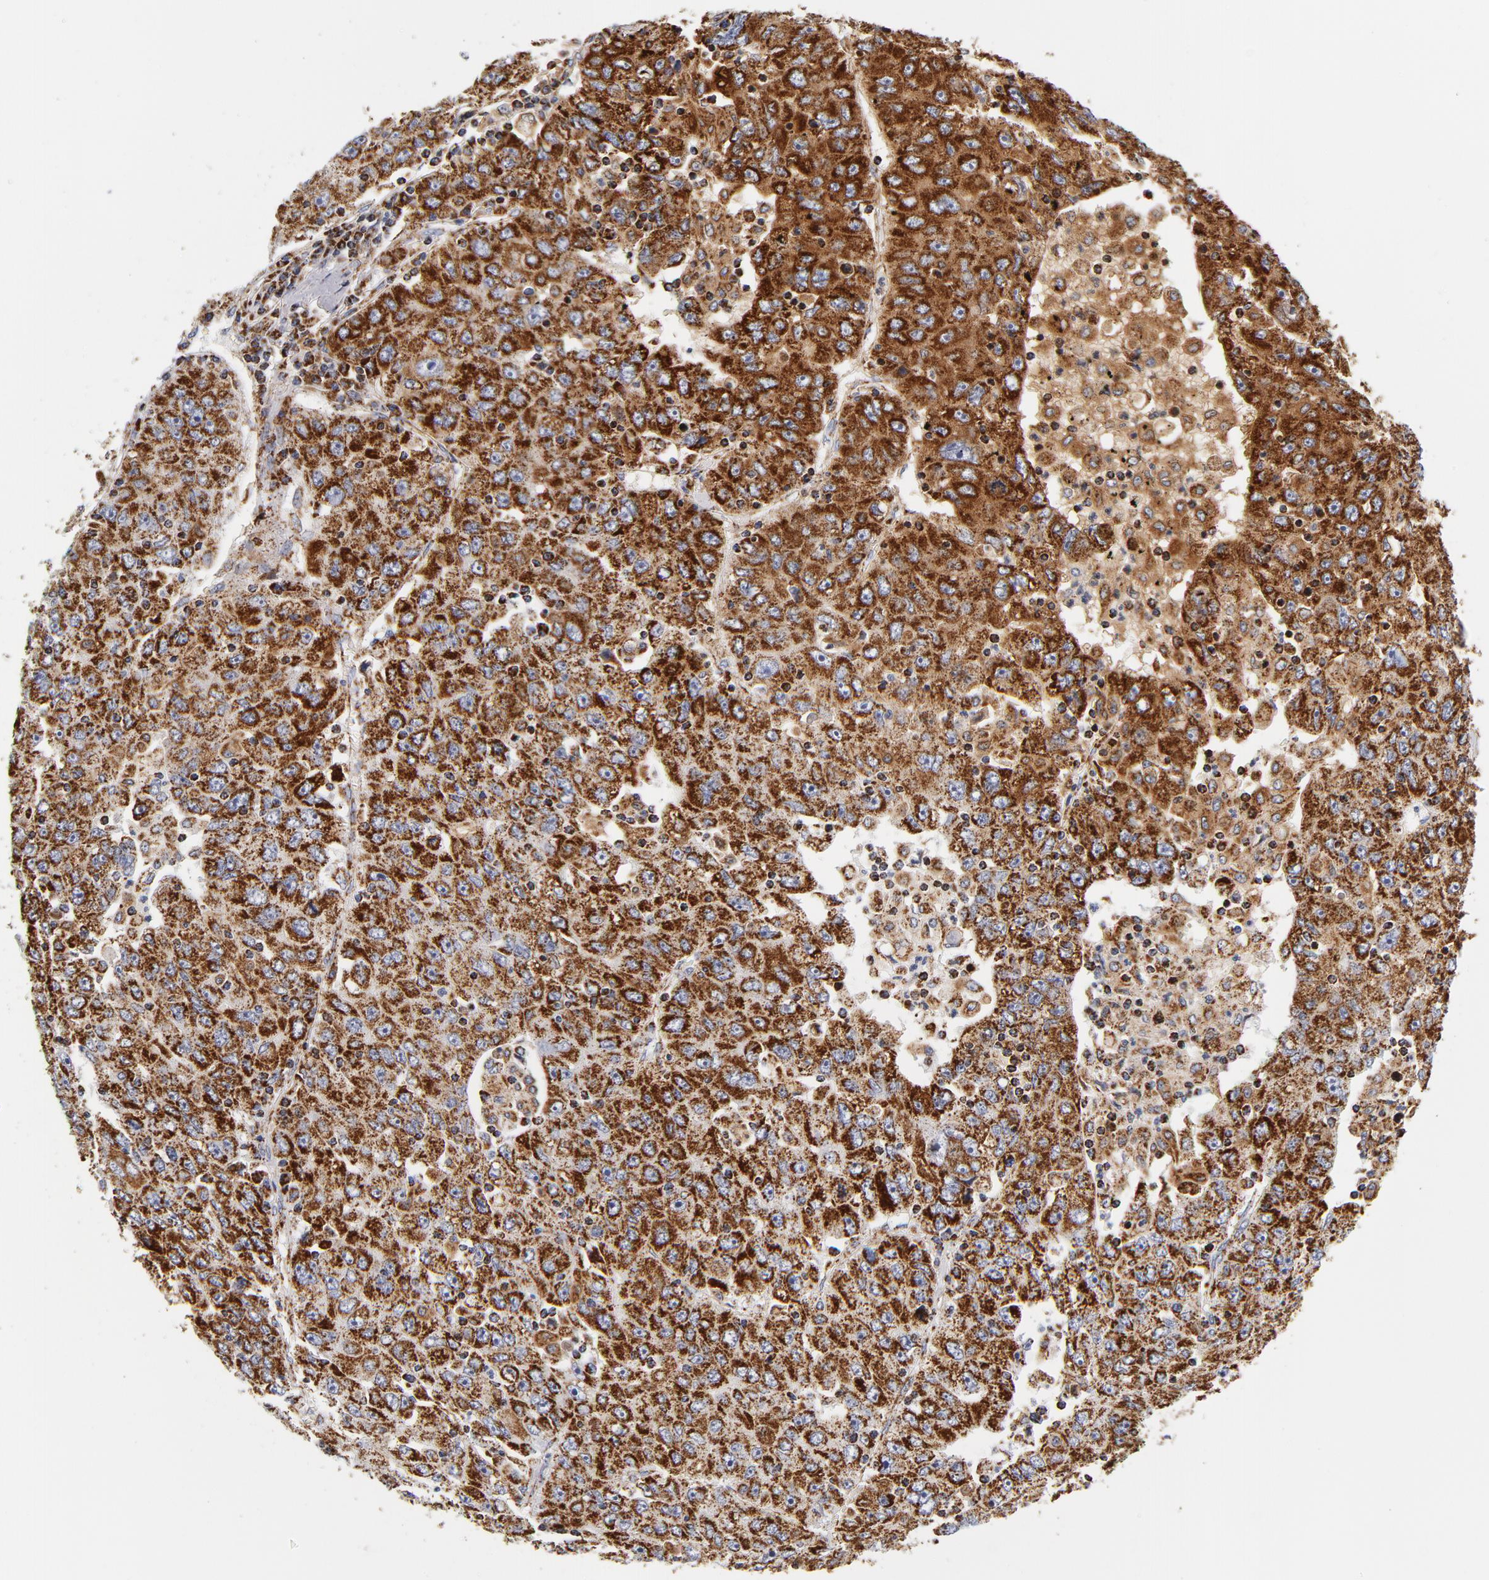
{"staining": {"intensity": "strong", "quantity": ">75%", "location": "cytoplasmic/membranous"}, "tissue": "liver cancer", "cell_type": "Tumor cells", "image_type": "cancer", "snomed": [{"axis": "morphology", "description": "Carcinoma, Hepatocellular, NOS"}, {"axis": "topography", "description": "Liver"}], "caption": "Protein expression analysis of liver cancer (hepatocellular carcinoma) exhibits strong cytoplasmic/membranous positivity in about >75% of tumor cells.", "gene": "ECHS1", "patient": {"sex": "male", "age": 49}}